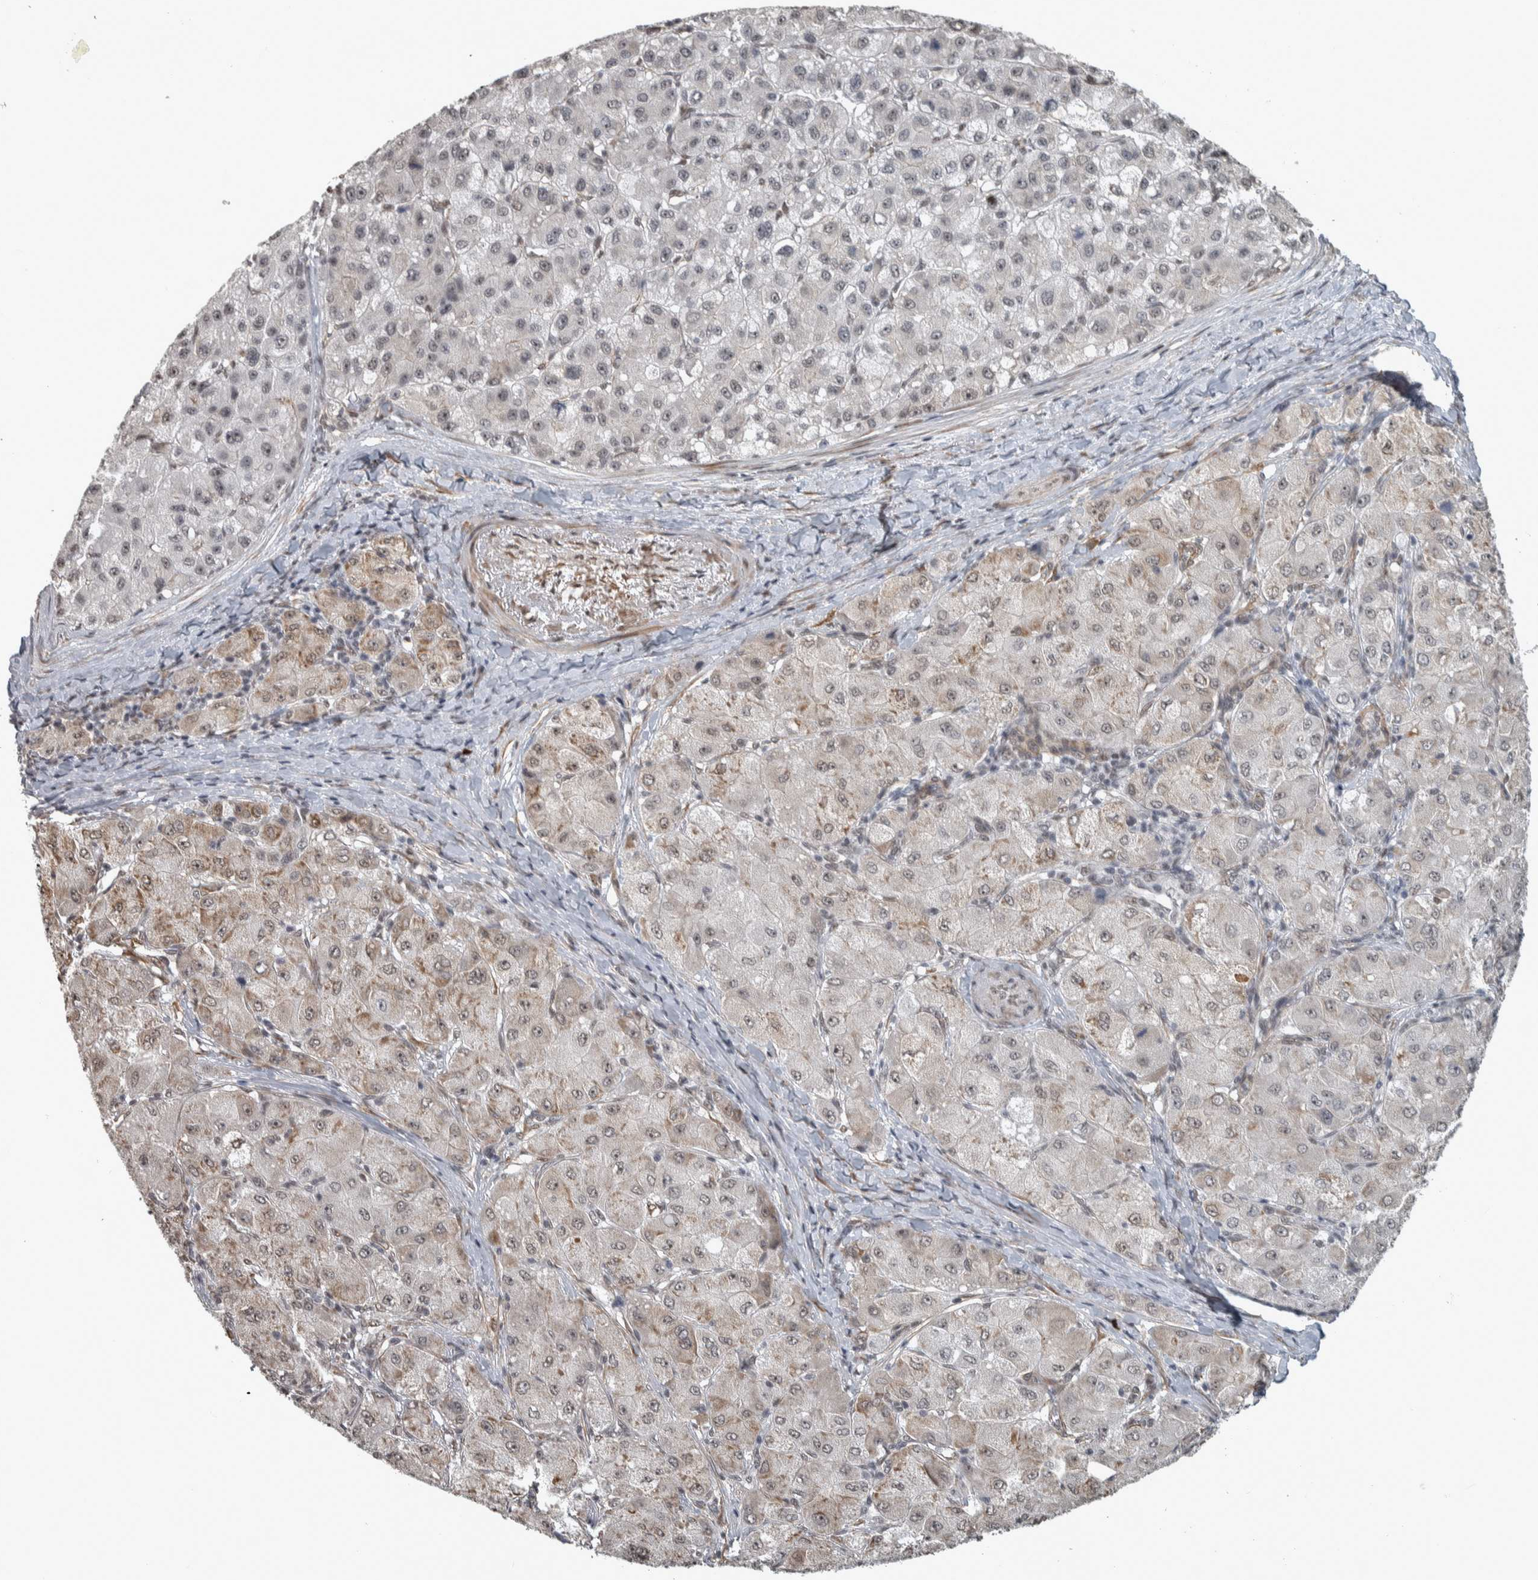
{"staining": {"intensity": "weak", "quantity": "25%-75%", "location": "nuclear"}, "tissue": "liver cancer", "cell_type": "Tumor cells", "image_type": "cancer", "snomed": [{"axis": "morphology", "description": "Carcinoma, Hepatocellular, NOS"}, {"axis": "topography", "description": "Liver"}], "caption": "IHC (DAB (3,3'-diaminobenzidine)) staining of human liver cancer (hepatocellular carcinoma) reveals weak nuclear protein staining in approximately 25%-75% of tumor cells.", "gene": "DDX42", "patient": {"sex": "male", "age": 80}}